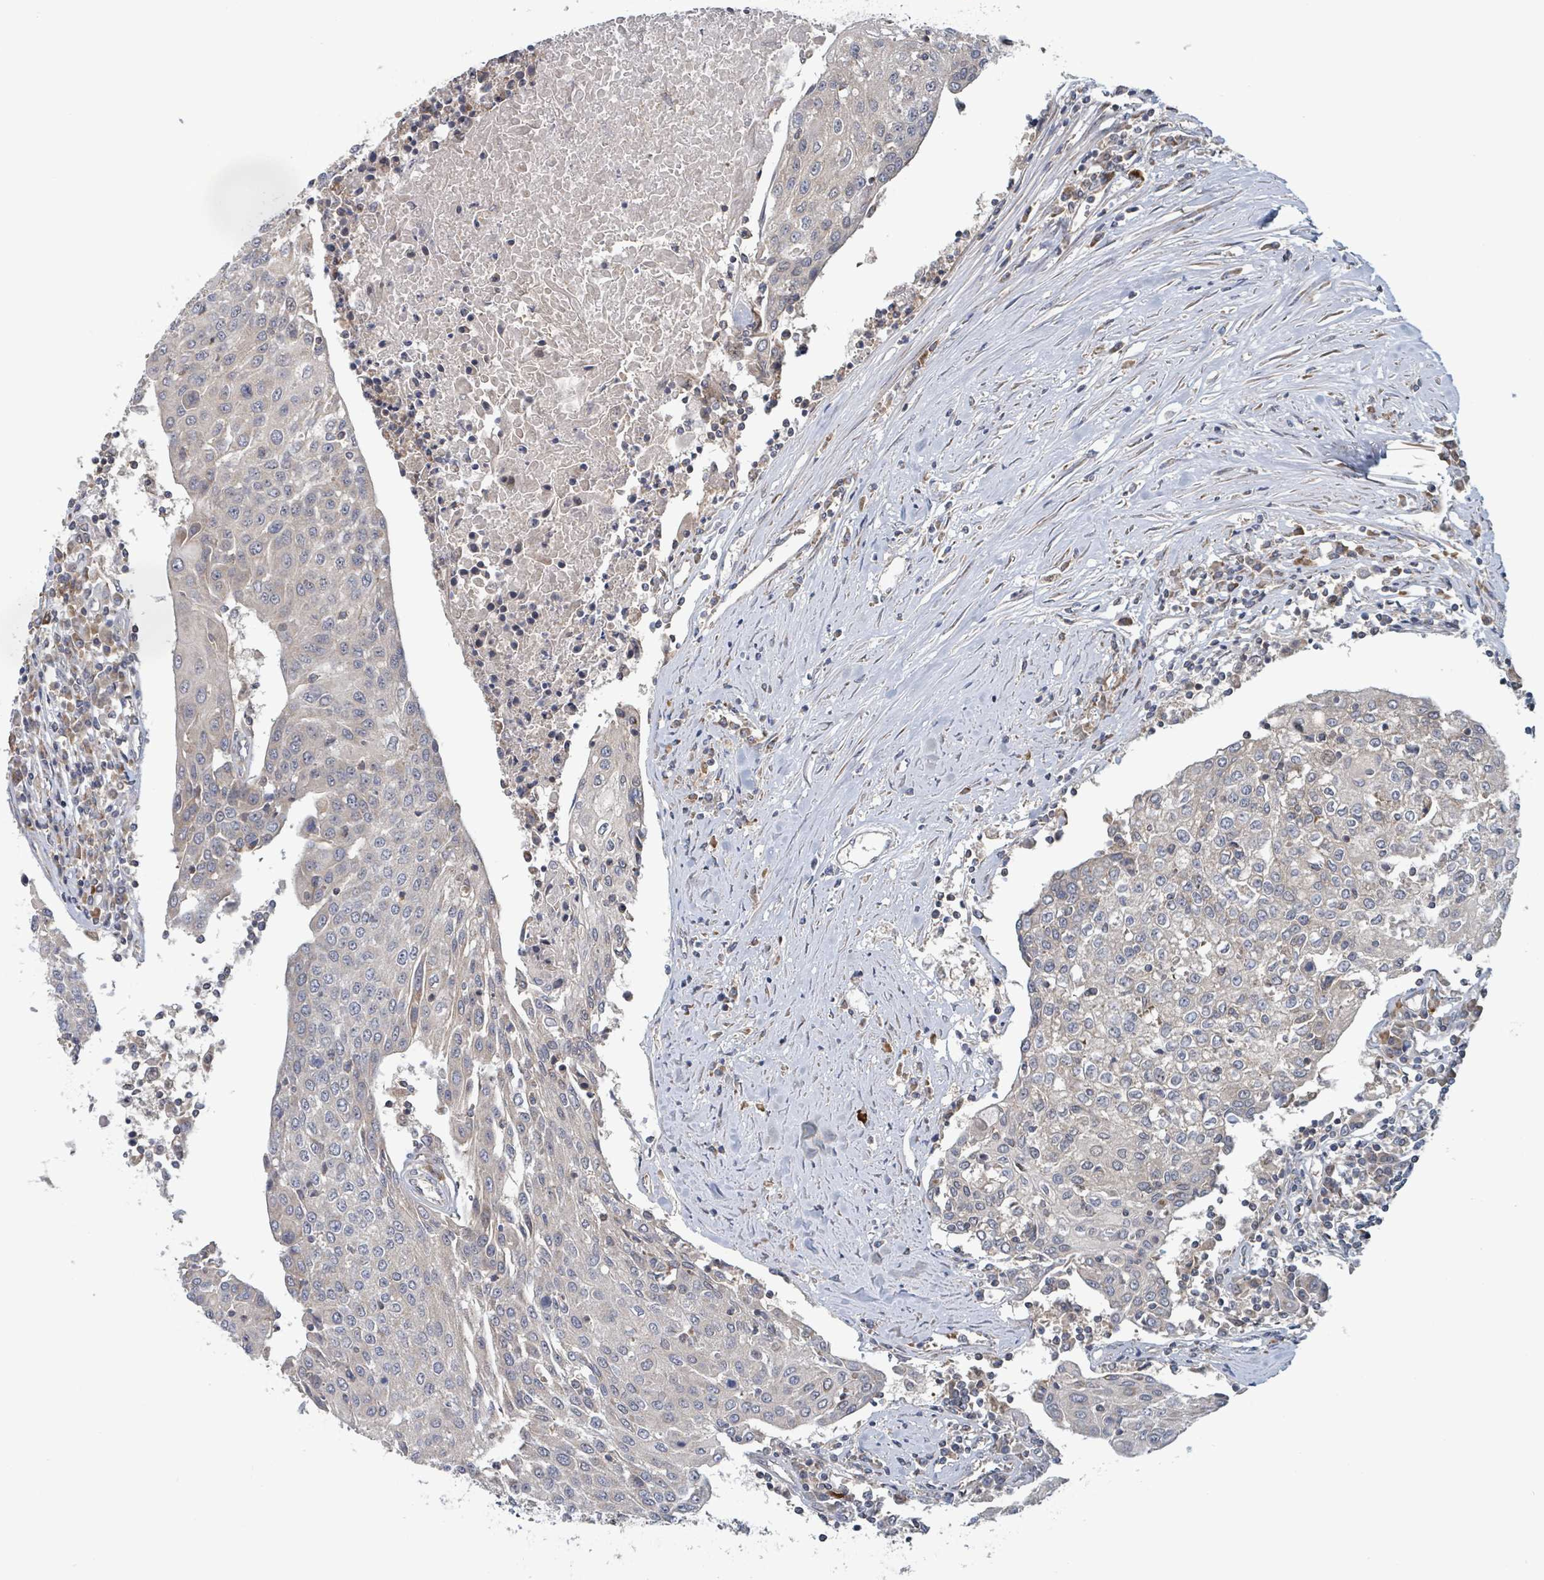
{"staining": {"intensity": "weak", "quantity": "<25%", "location": "cytoplasmic/membranous"}, "tissue": "urothelial cancer", "cell_type": "Tumor cells", "image_type": "cancer", "snomed": [{"axis": "morphology", "description": "Urothelial carcinoma, High grade"}, {"axis": "topography", "description": "Urinary bladder"}], "caption": "DAB immunohistochemical staining of human urothelial cancer displays no significant positivity in tumor cells.", "gene": "HIVEP1", "patient": {"sex": "female", "age": 85}}